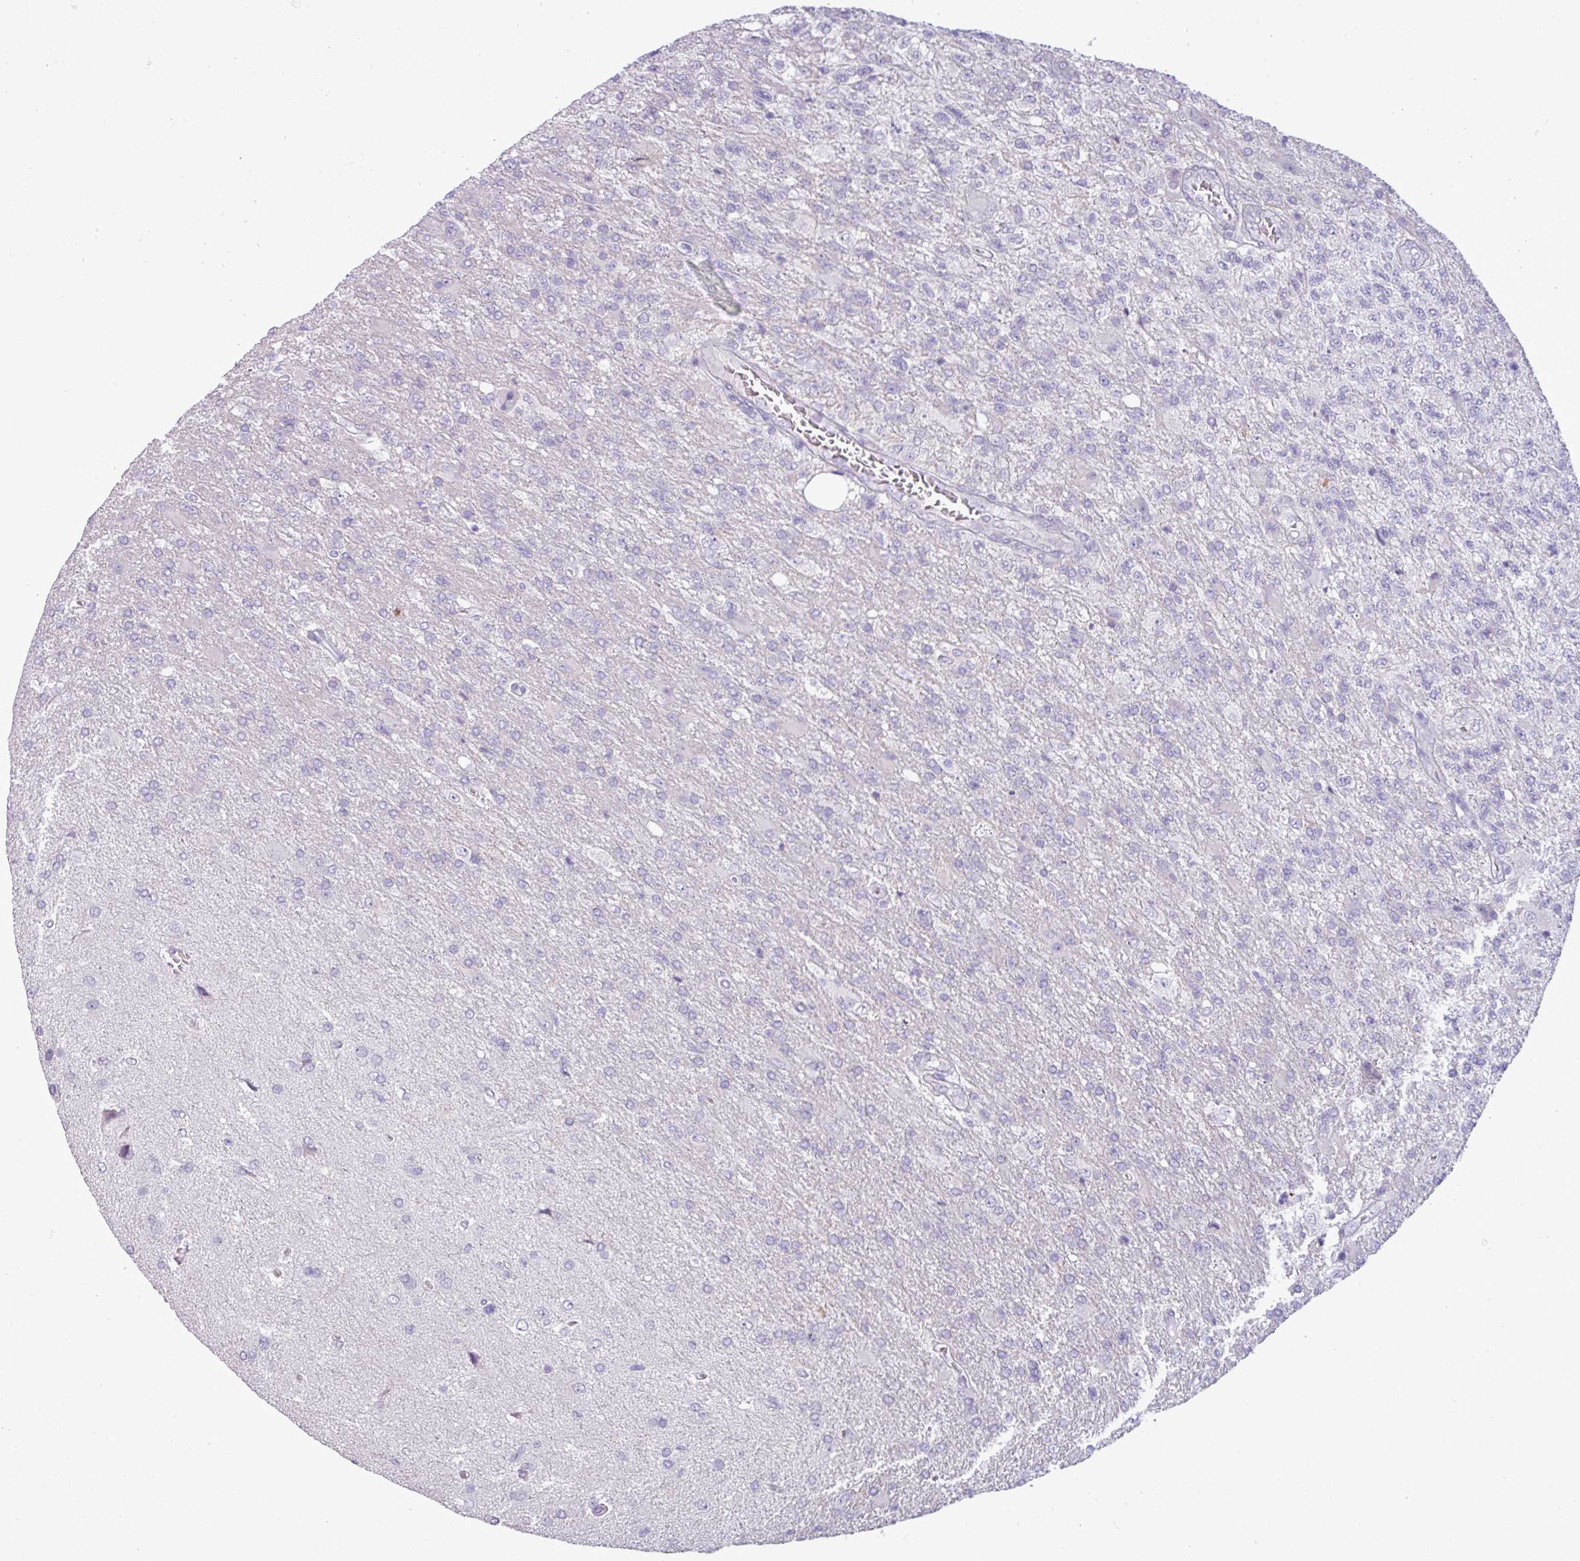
{"staining": {"intensity": "negative", "quantity": "none", "location": "none"}, "tissue": "glioma", "cell_type": "Tumor cells", "image_type": "cancer", "snomed": [{"axis": "morphology", "description": "Glioma, malignant, High grade"}, {"axis": "topography", "description": "Brain"}], "caption": "A high-resolution image shows immunohistochemistry (IHC) staining of glioma, which exhibits no significant expression in tumor cells.", "gene": "TRIM39", "patient": {"sex": "male", "age": 56}}